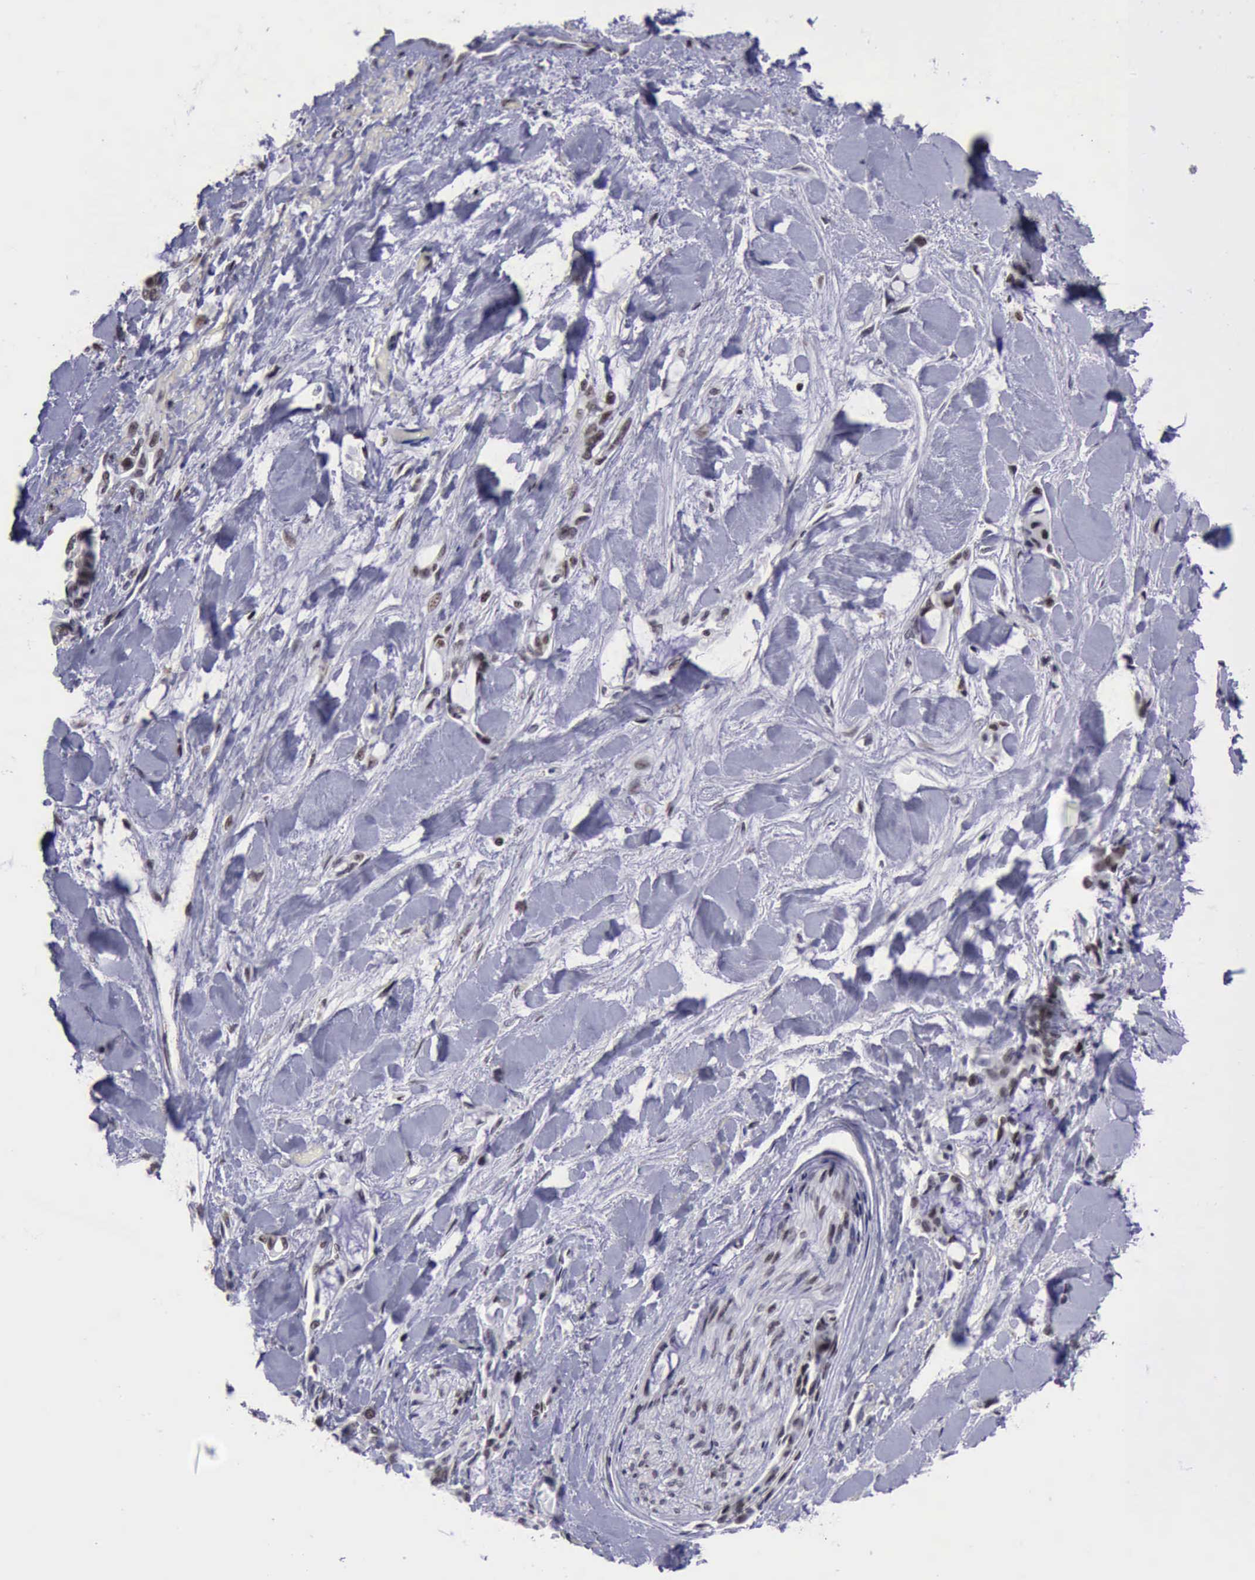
{"staining": {"intensity": "moderate", "quantity": "<25%", "location": "nuclear"}, "tissue": "pancreatic cancer", "cell_type": "Tumor cells", "image_type": "cancer", "snomed": [{"axis": "morphology", "description": "Adenocarcinoma, NOS"}, {"axis": "topography", "description": "Pancreas"}], "caption": "An immunohistochemistry histopathology image of neoplastic tissue is shown. Protein staining in brown labels moderate nuclear positivity in pancreatic adenocarcinoma within tumor cells.", "gene": "YY1", "patient": {"sex": "female", "age": 70}}